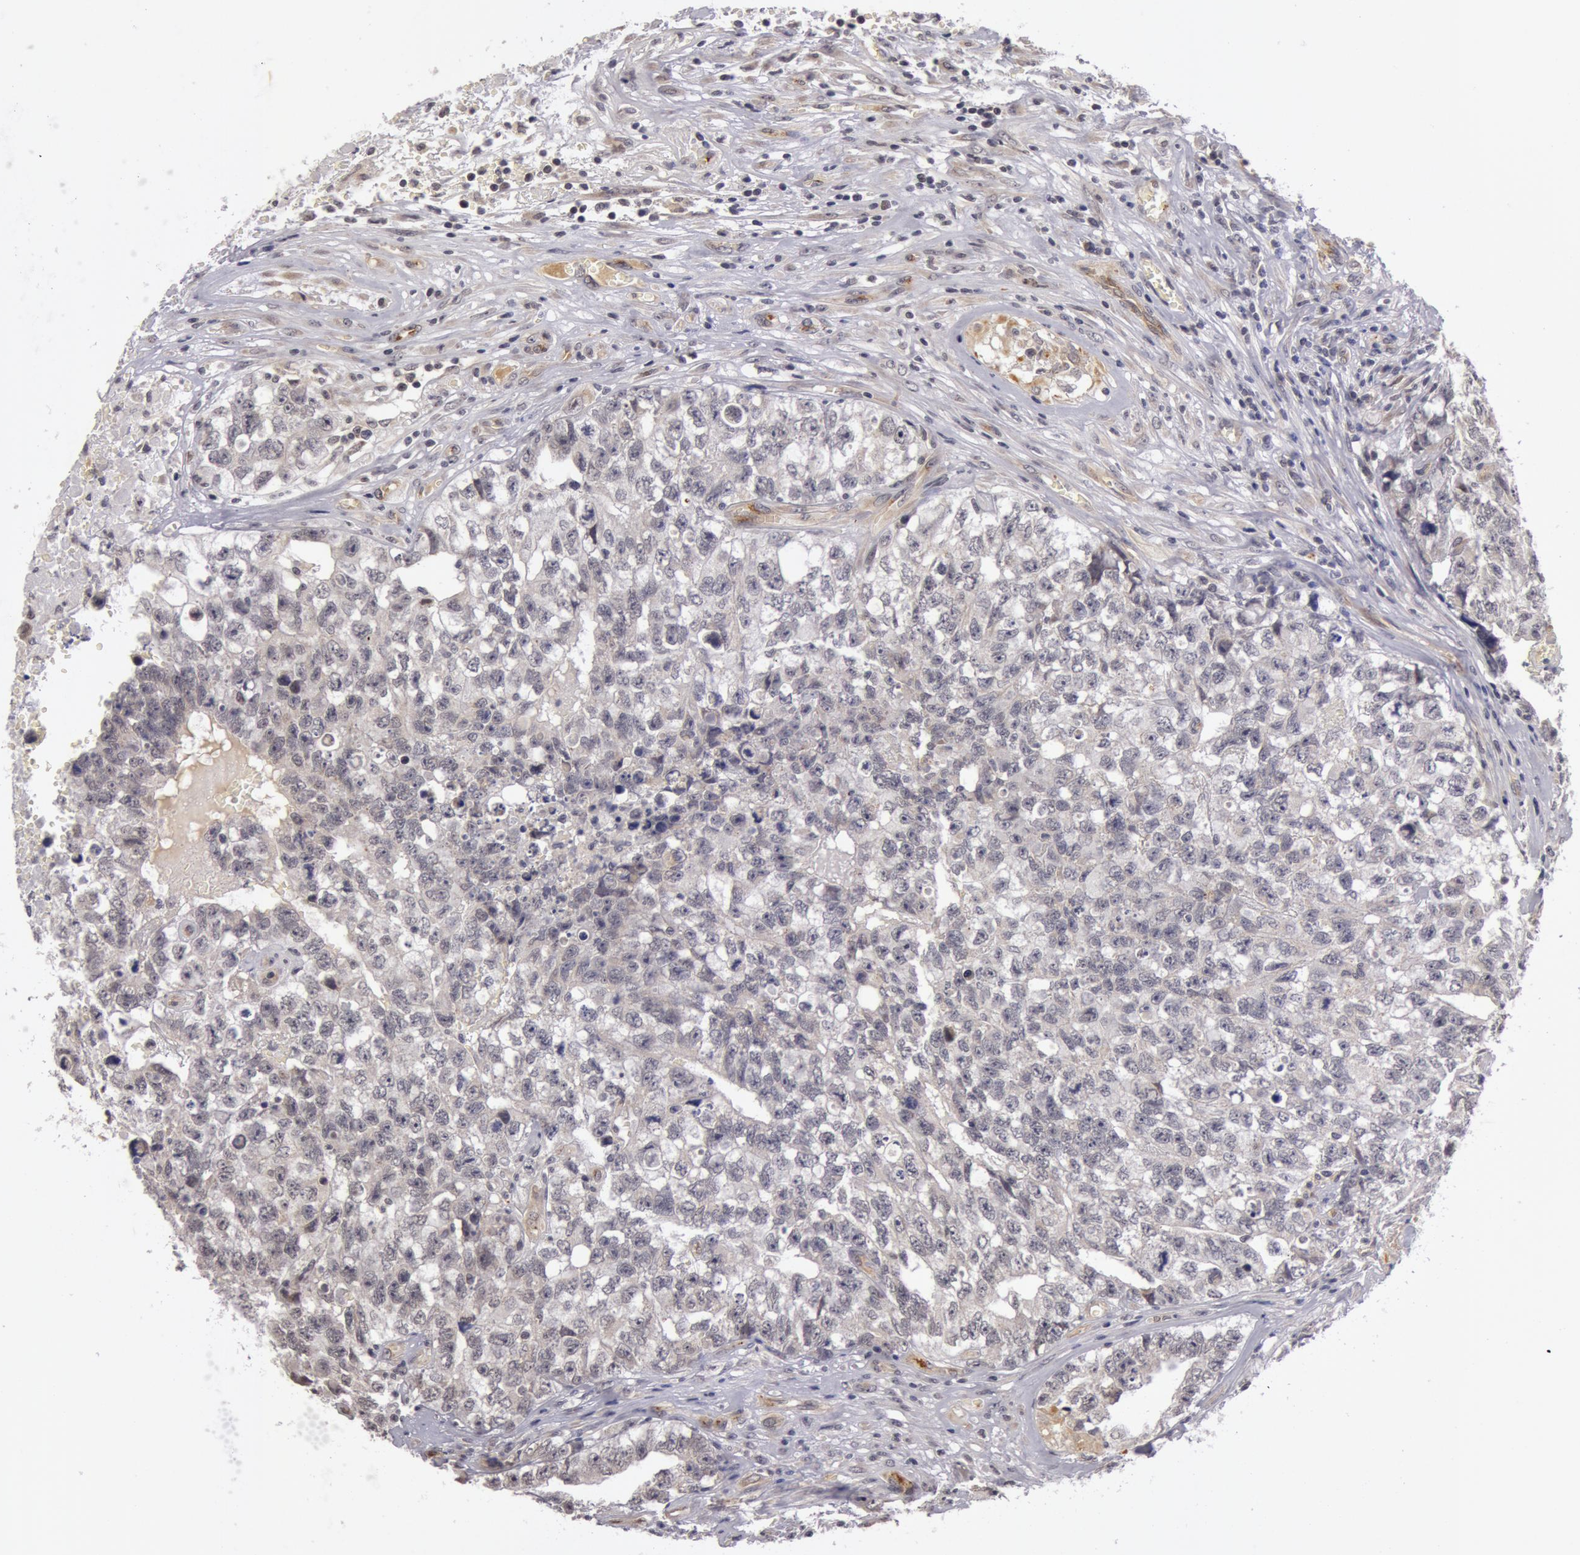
{"staining": {"intensity": "negative", "quantity": "none", "location": "none"}, "tissue": "testis cancer", "cell_type": "Tumor cells", "image_type": "cancer", "snomed": [{"axis": "morphology", "description": "Carcinoma, Embryonal, NOS"}, {"axis": "topography", "description": "Testis"}], "caption": "Immunohistochemistry of embryonal carcinoma (testis) shows no positivity in tumor cells. The staining is performed using DAB (3,3'-diaminobenzidine) brown chromogen with nuclei counter-stained in using hematoxylin.", "gene": "SYTL4", "patient": {"sex": "male", "age": 31}}